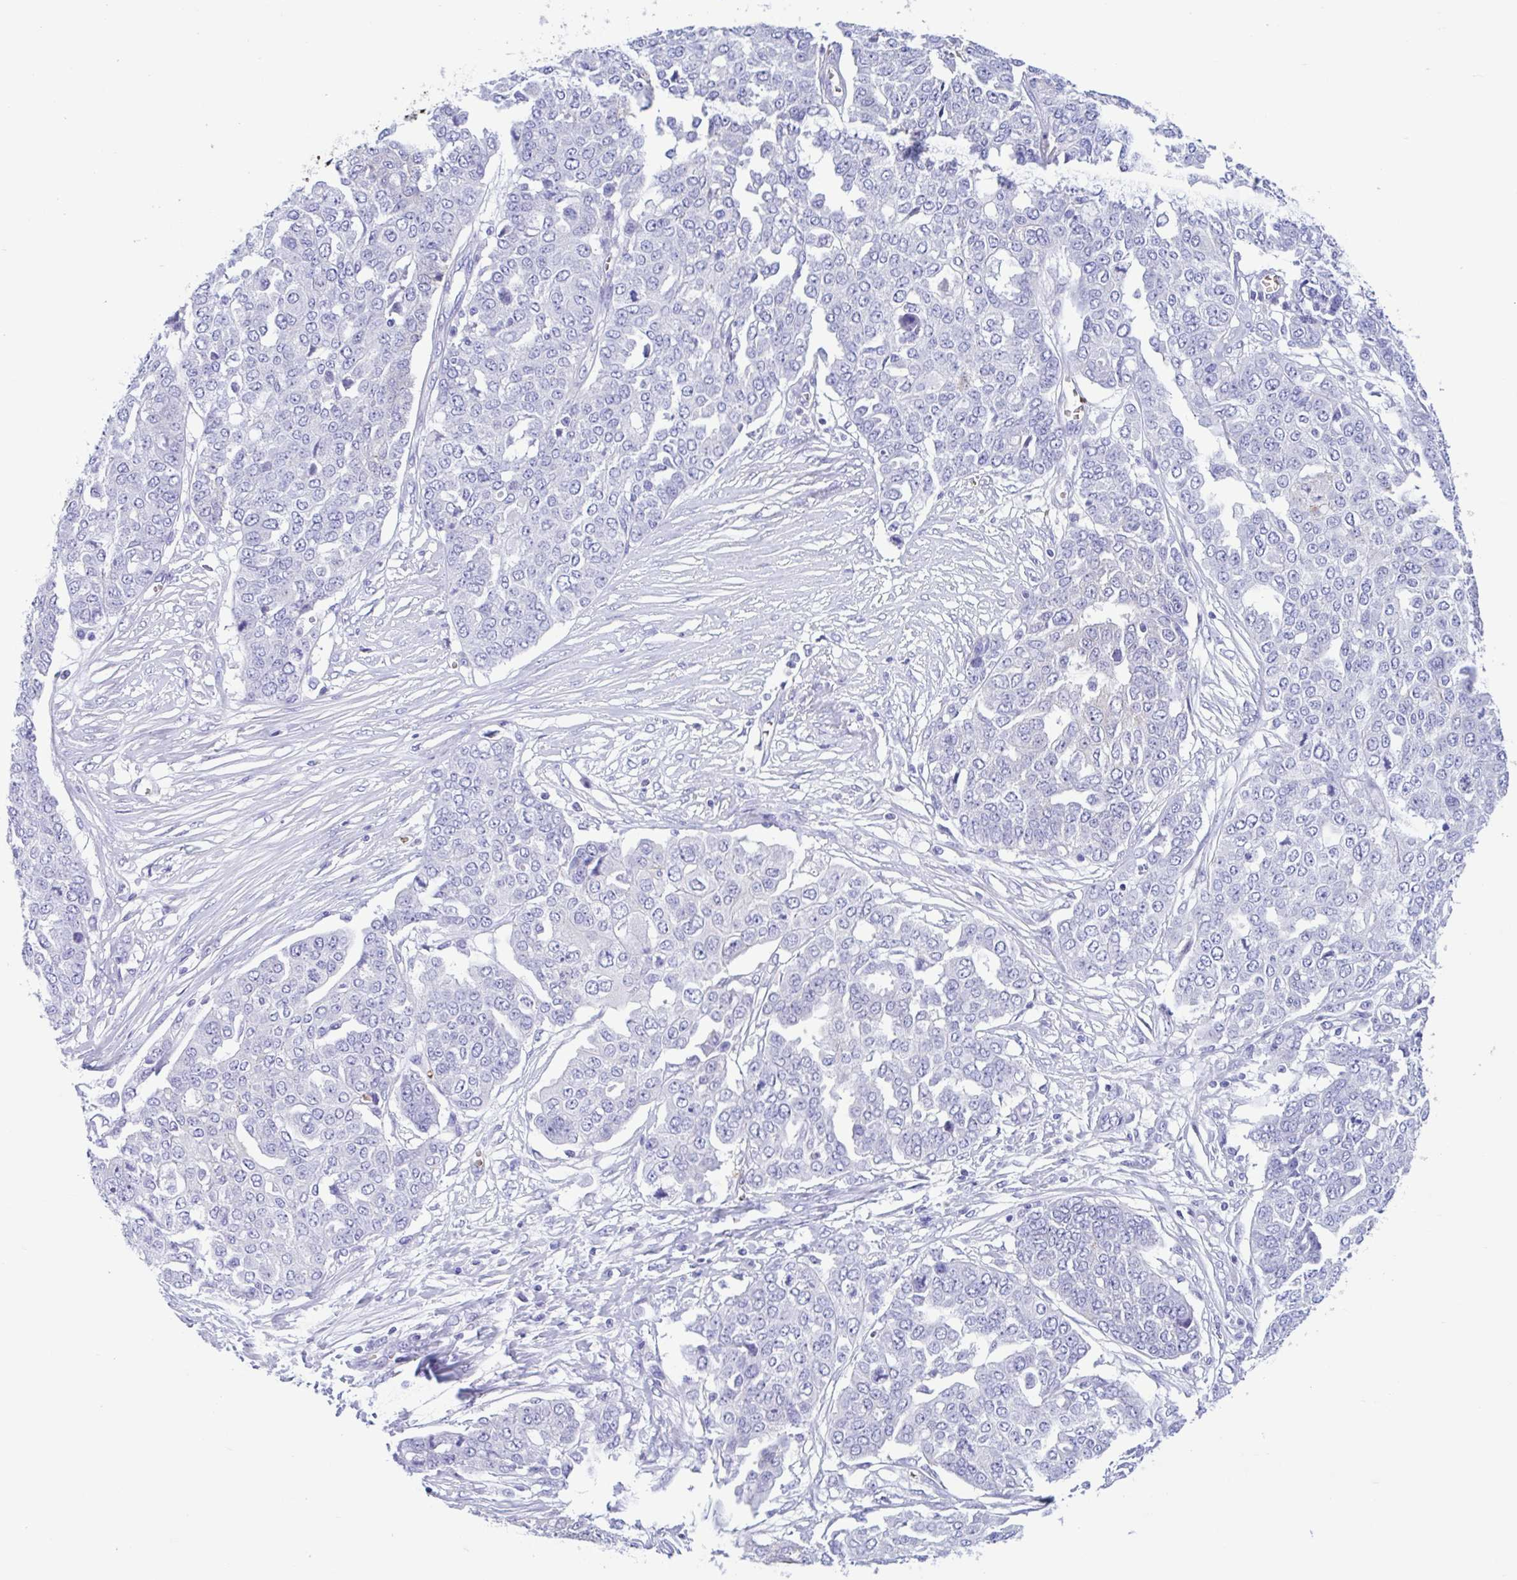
{"staining": {"intensity": "negative", "quantity": "none", "location": "none"}, "tissue": "ovarian cancer", "cell_type": "Tumor cells", "image_type": "cancer", "snomed": [{"axis": "morphology", "description": "Cystadenocarcinoma, serous, NOS"}, {"axis": "topography", "description": "Soft tissue"}, {"axis": "topography", "description": "Ovary"}], "caption": "Tumor cells show no significant protein expression in ovarian serous cystadenocarcinoma.", "gene": "TMEM79", "patient": {"sex": "female", "age": 57}}